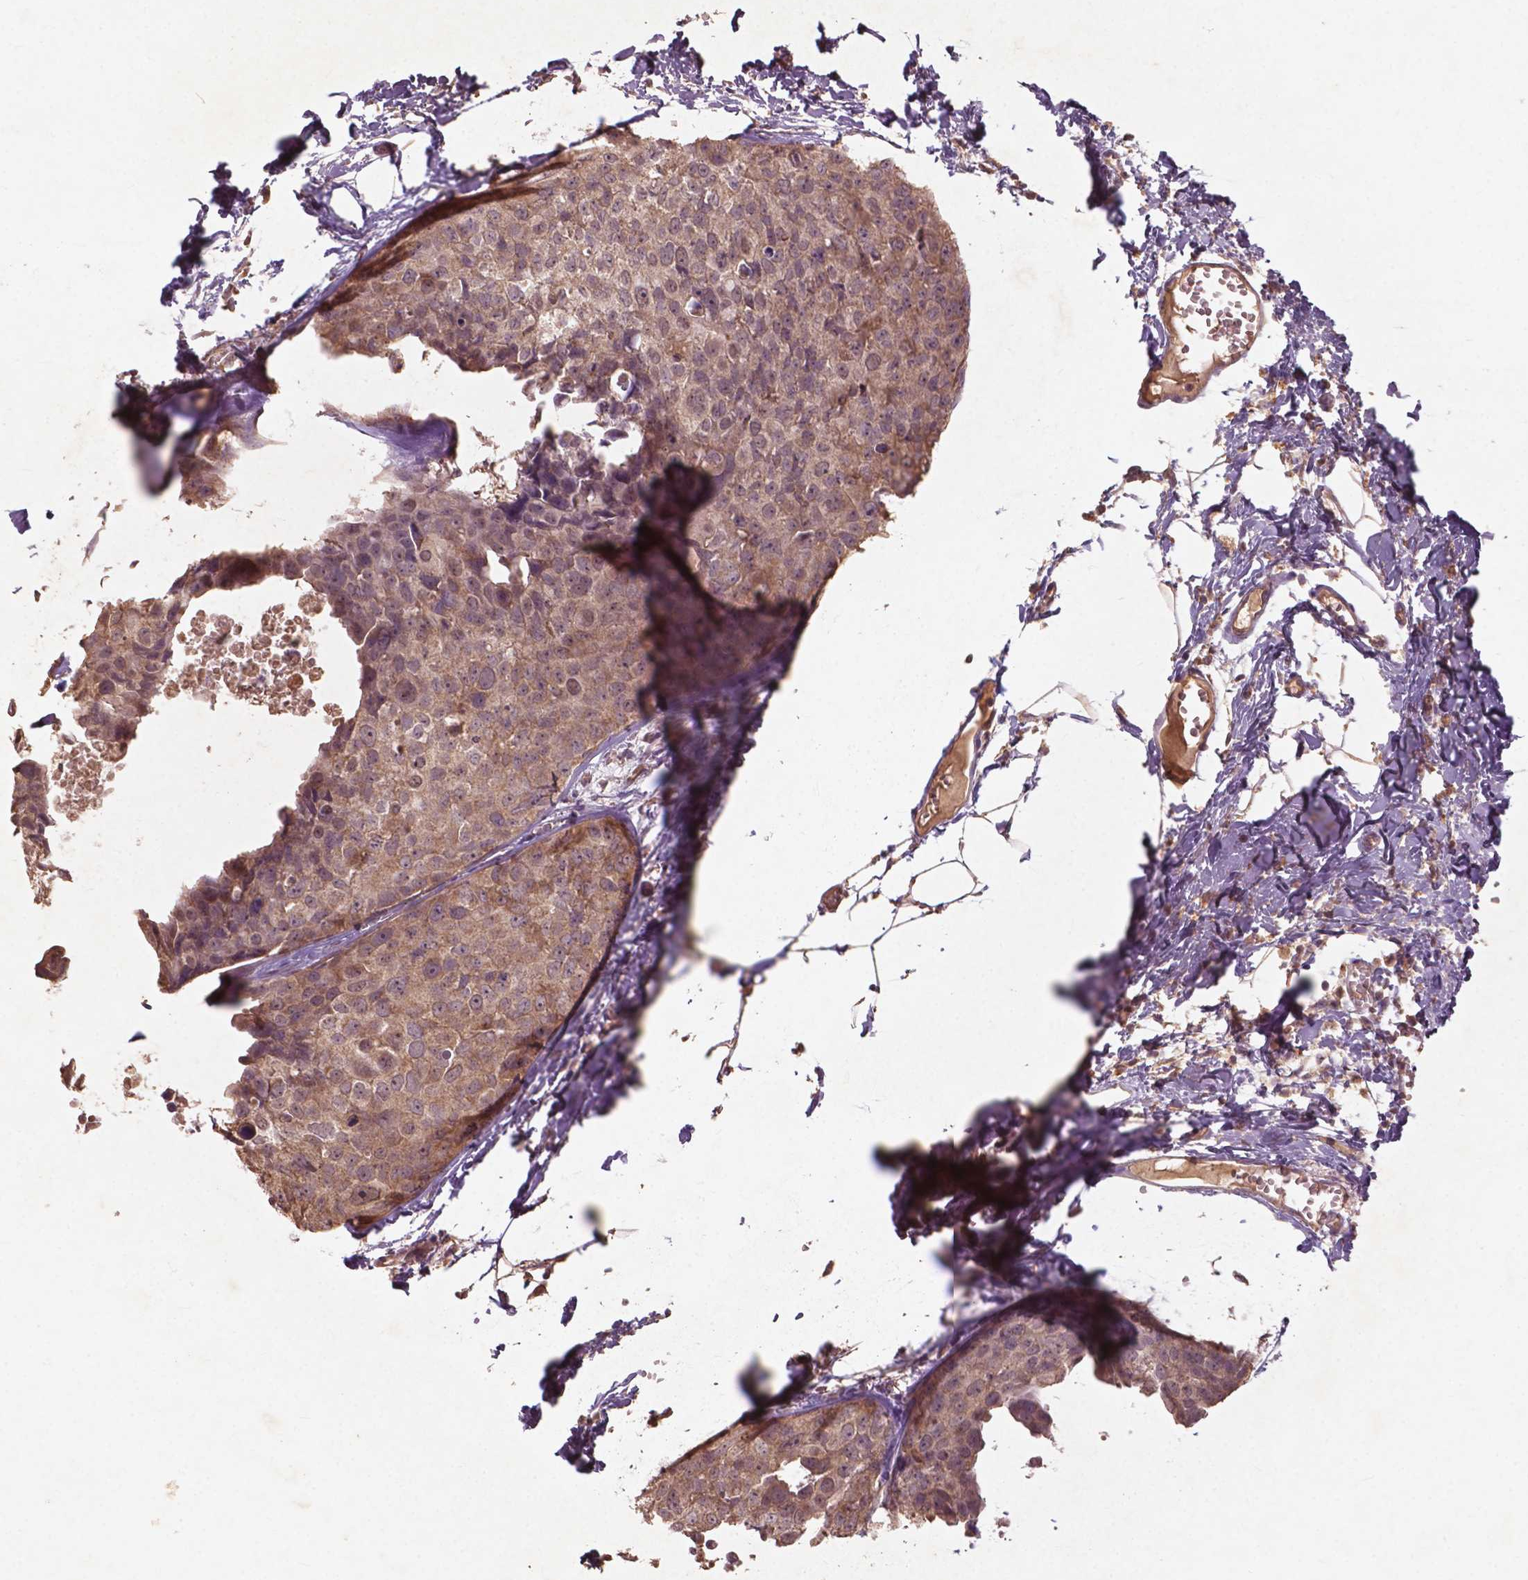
{"staining": {"intensity": "moderate", "quantity": ">75%", "location": "cytoplasmic/membranous"}, "tissue": "breast cancer", "cell_type": "Tumor cells", "image_type": "cancer", "snomed": [{"axis": "morphology", "description": "Duct carcinoma"}, {"axis": "topography", "description": "Breast"}], "caption": "Intraductal carcinoma (breast) was stained to show a protein in brown. There is medium levels of moderate cytoplasmic/membranous expression in approximately >75% of tumor cells.", "gene": "ST6GALNAC5", "patient": {"sex": "female", "age": 38}}